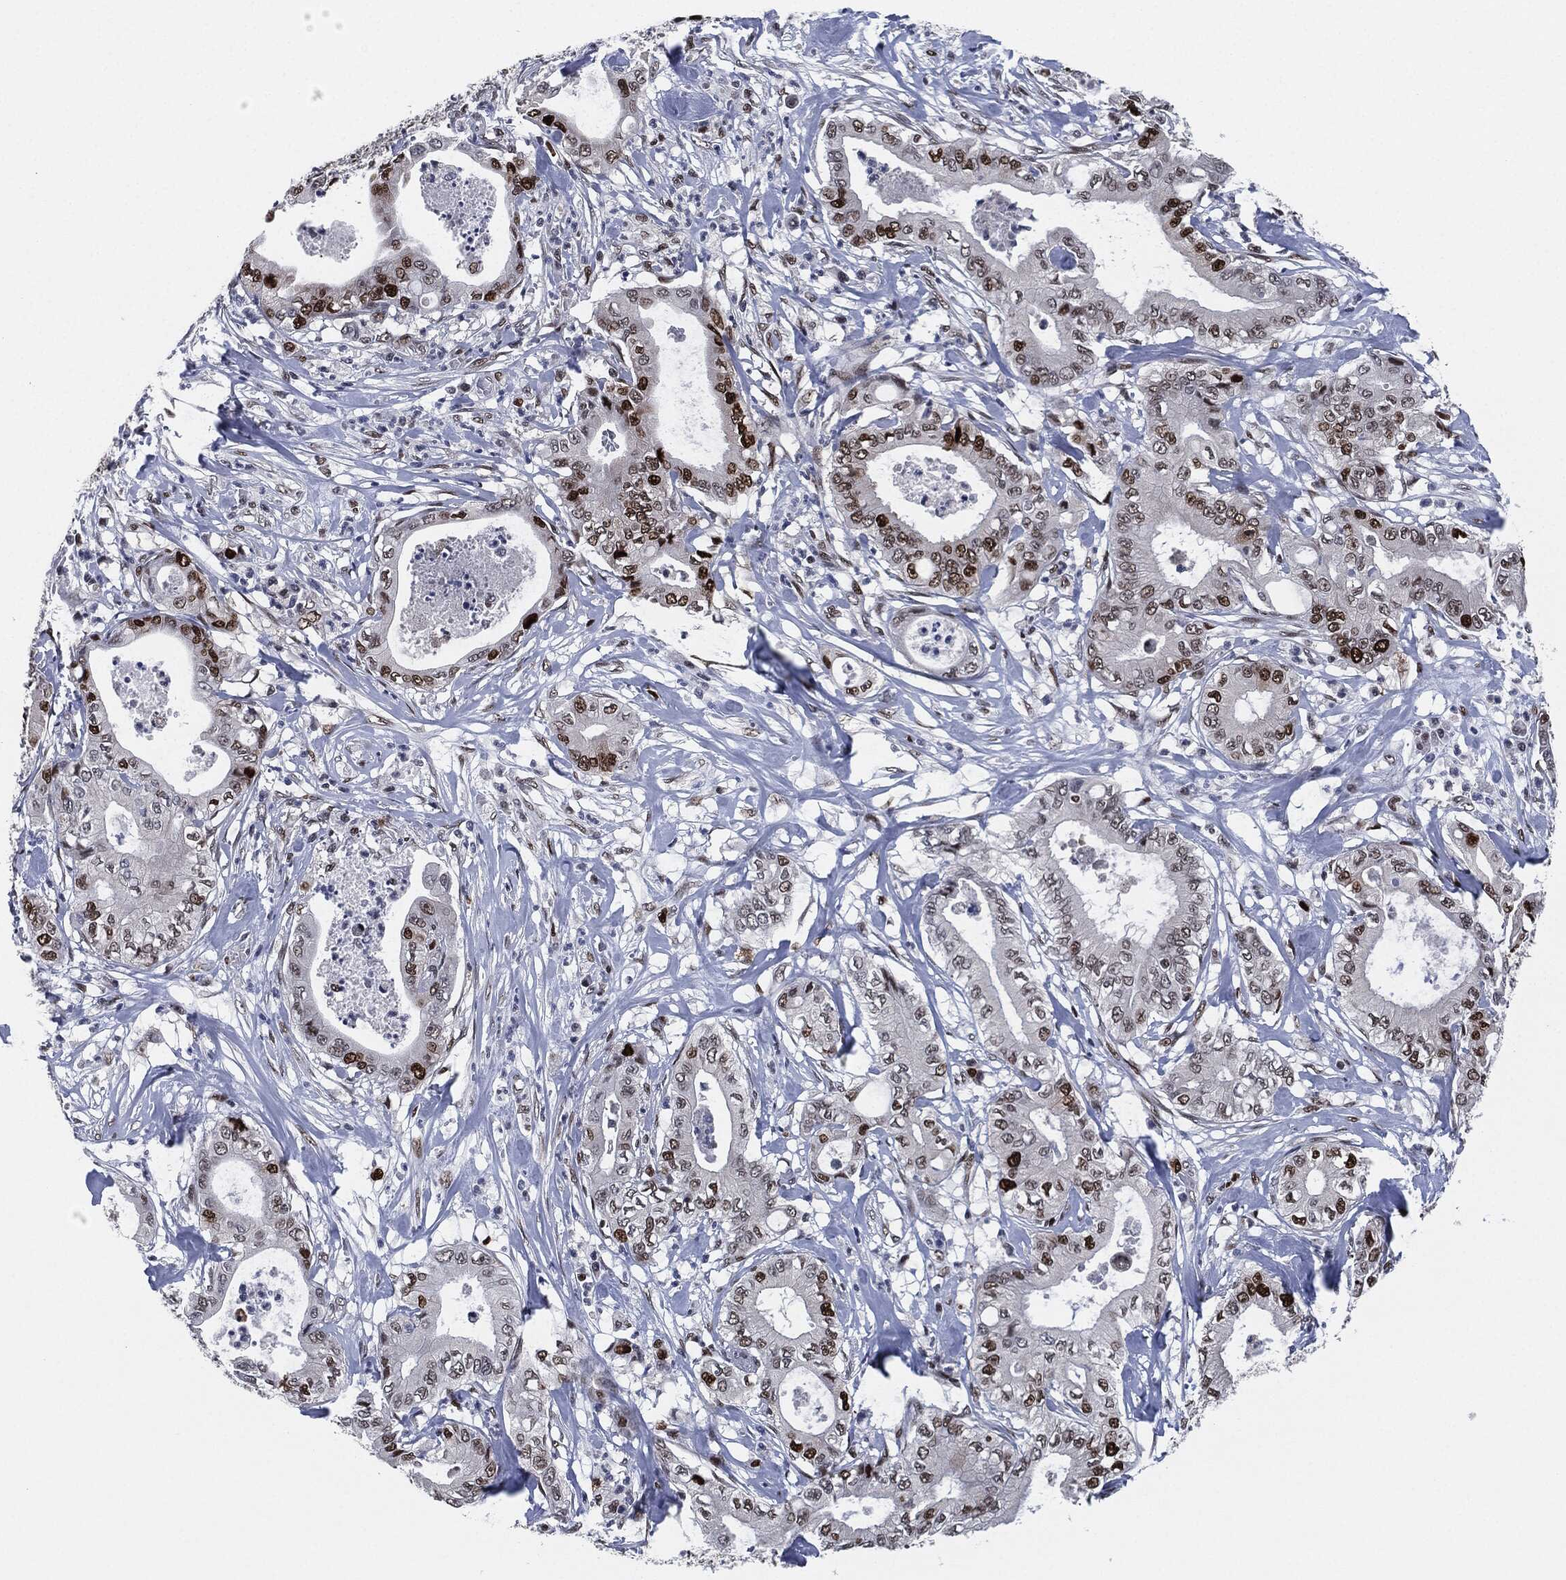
{"staining": {"intensity": "strong", "quantity": "25%-75%", "location": "nuclear"}, "tissue": "pancreatic cancer", "cell_type": "Tumor cells", "image_type": "cancer", "snomed": [{"axis": "morphology", "description": "Adenocarcinoma, NOS"}, {"axis": "topography", "description": "Pancreas"}], "caption": "Immunohistochemistry (IHC) histopathology image of neoplastic tissue: pancreatic cancer stained using immunohistochemistry (IHC) displays high levels of strong protein expression localized specifically in the nuclear of tumor cells, appearing as a nuclear brown color.", "gene": "PCNA", "patient": {"sex": "male", "age": 71}}